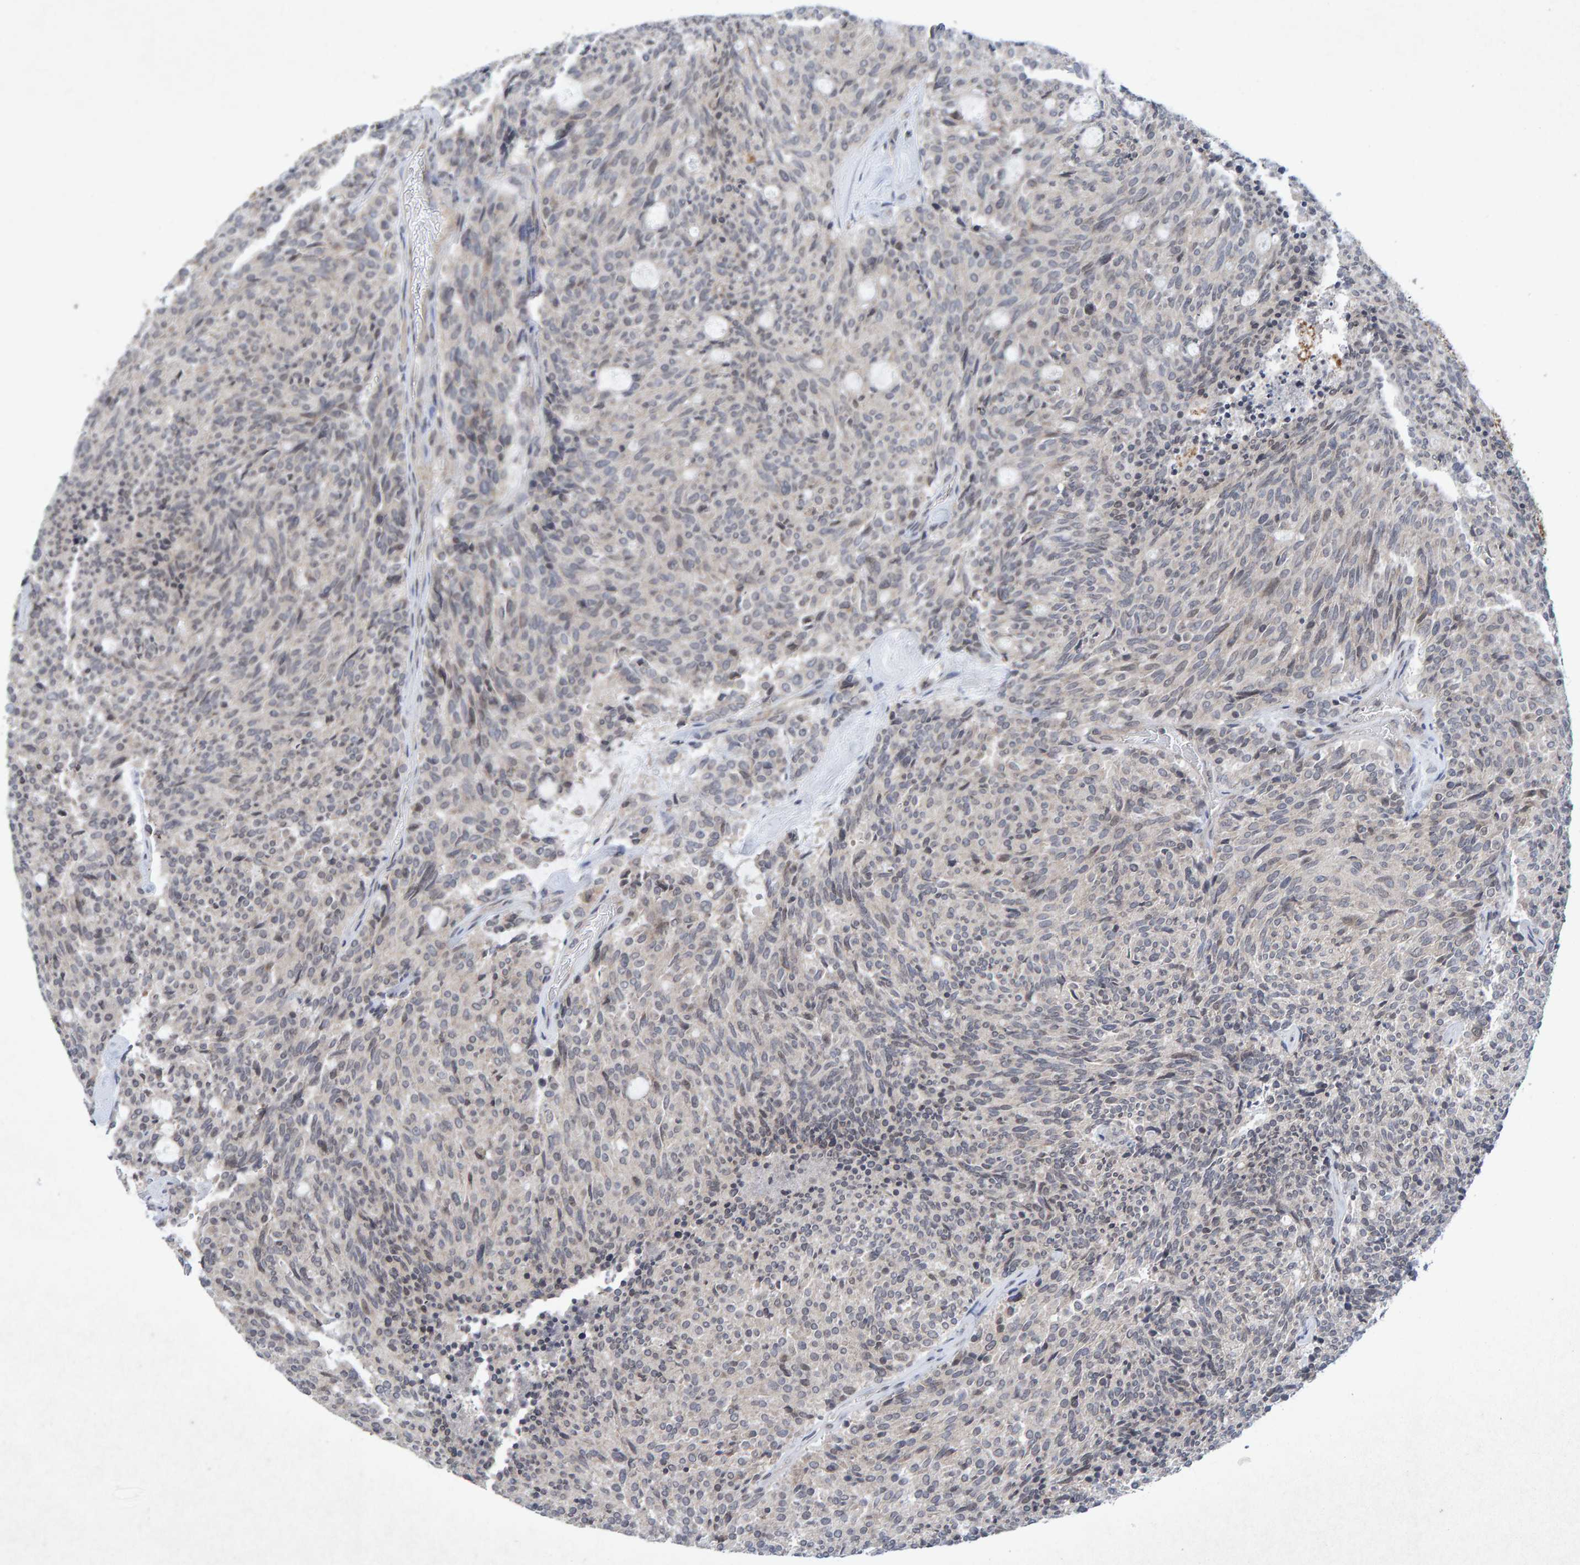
{"staining": {"intensity": "negative", "quantity": "none", "location": "none"}, "tissue": "carcinoid", "cell_type": "Tumor cells", "image_type": "cancer", "snomed": [{"axis": "morphology", "description": "Carcinoid, malignant, NOS"}, {"axis": "topography", "description": "Pancreas"}], "caption": "DAB immunohistochemical staining of human carcinoid (malignant) exhibits no significant staining in tumor cells.", "gene": "CDH2", "patient": {"sex": "female", "age": 54}}